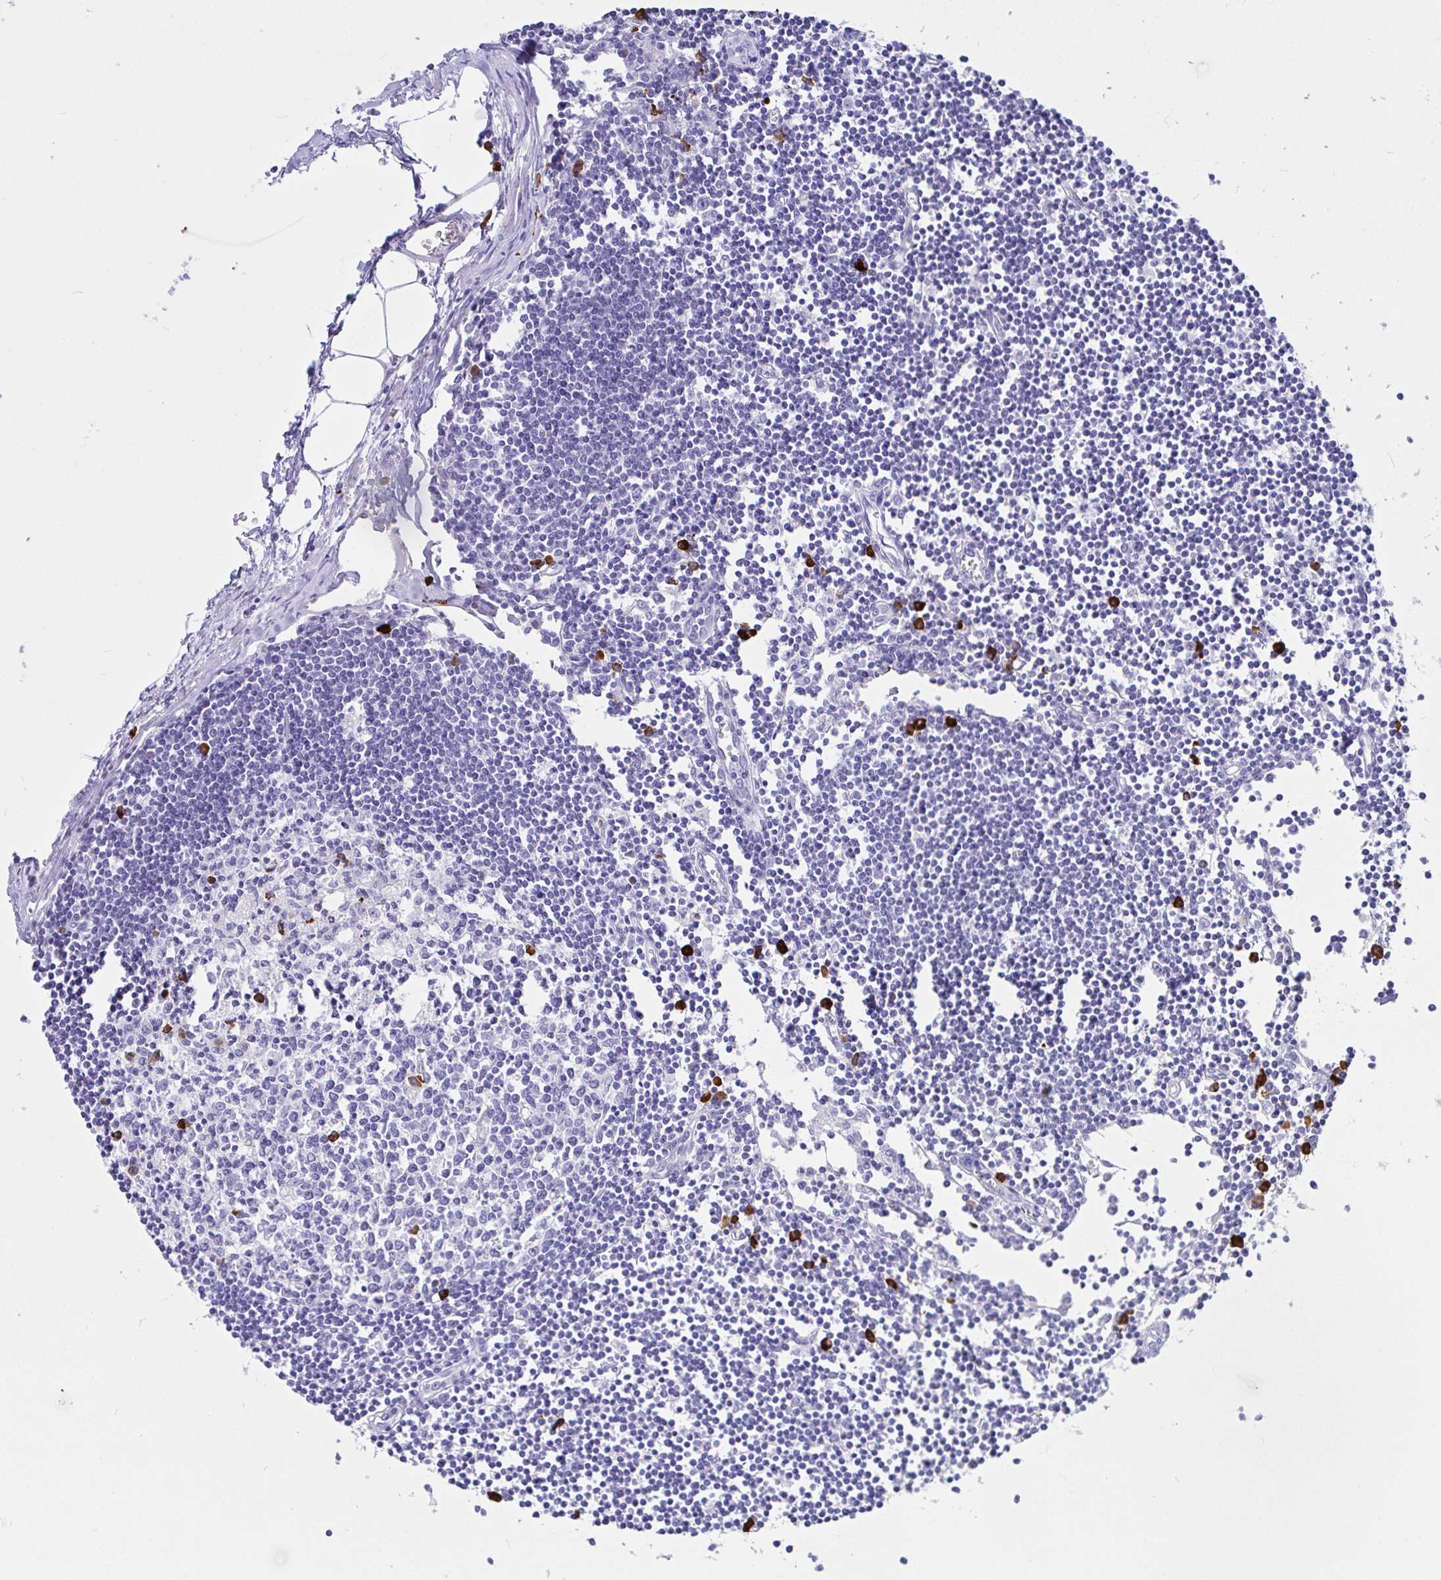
{"staining": {"intensity": "strong", "quantity": "<25%", "location": "cytoplasmic/membranous"}, "tissue": "lymph node", "cell_type": "Germinal center cells", "image_type": "normal", "snomed": [{"axis": "morphology", "description": "Normal tissue, NOS"}, {"axis": "topography", "description": "Lymph node"}], "caption": "A high-resolution photomicrograph shows immunohistochemistry (IHC) staining of normal lymph node, which exhibits strong cytoplasmic/membranous positivity in about <25% of germinal center cells. Immunohistochemistry stains the protein of interest in brown and the nuclei are stained blue.", "gene": "CCDC62", "patient": {"sex": "female", "age": 65}}